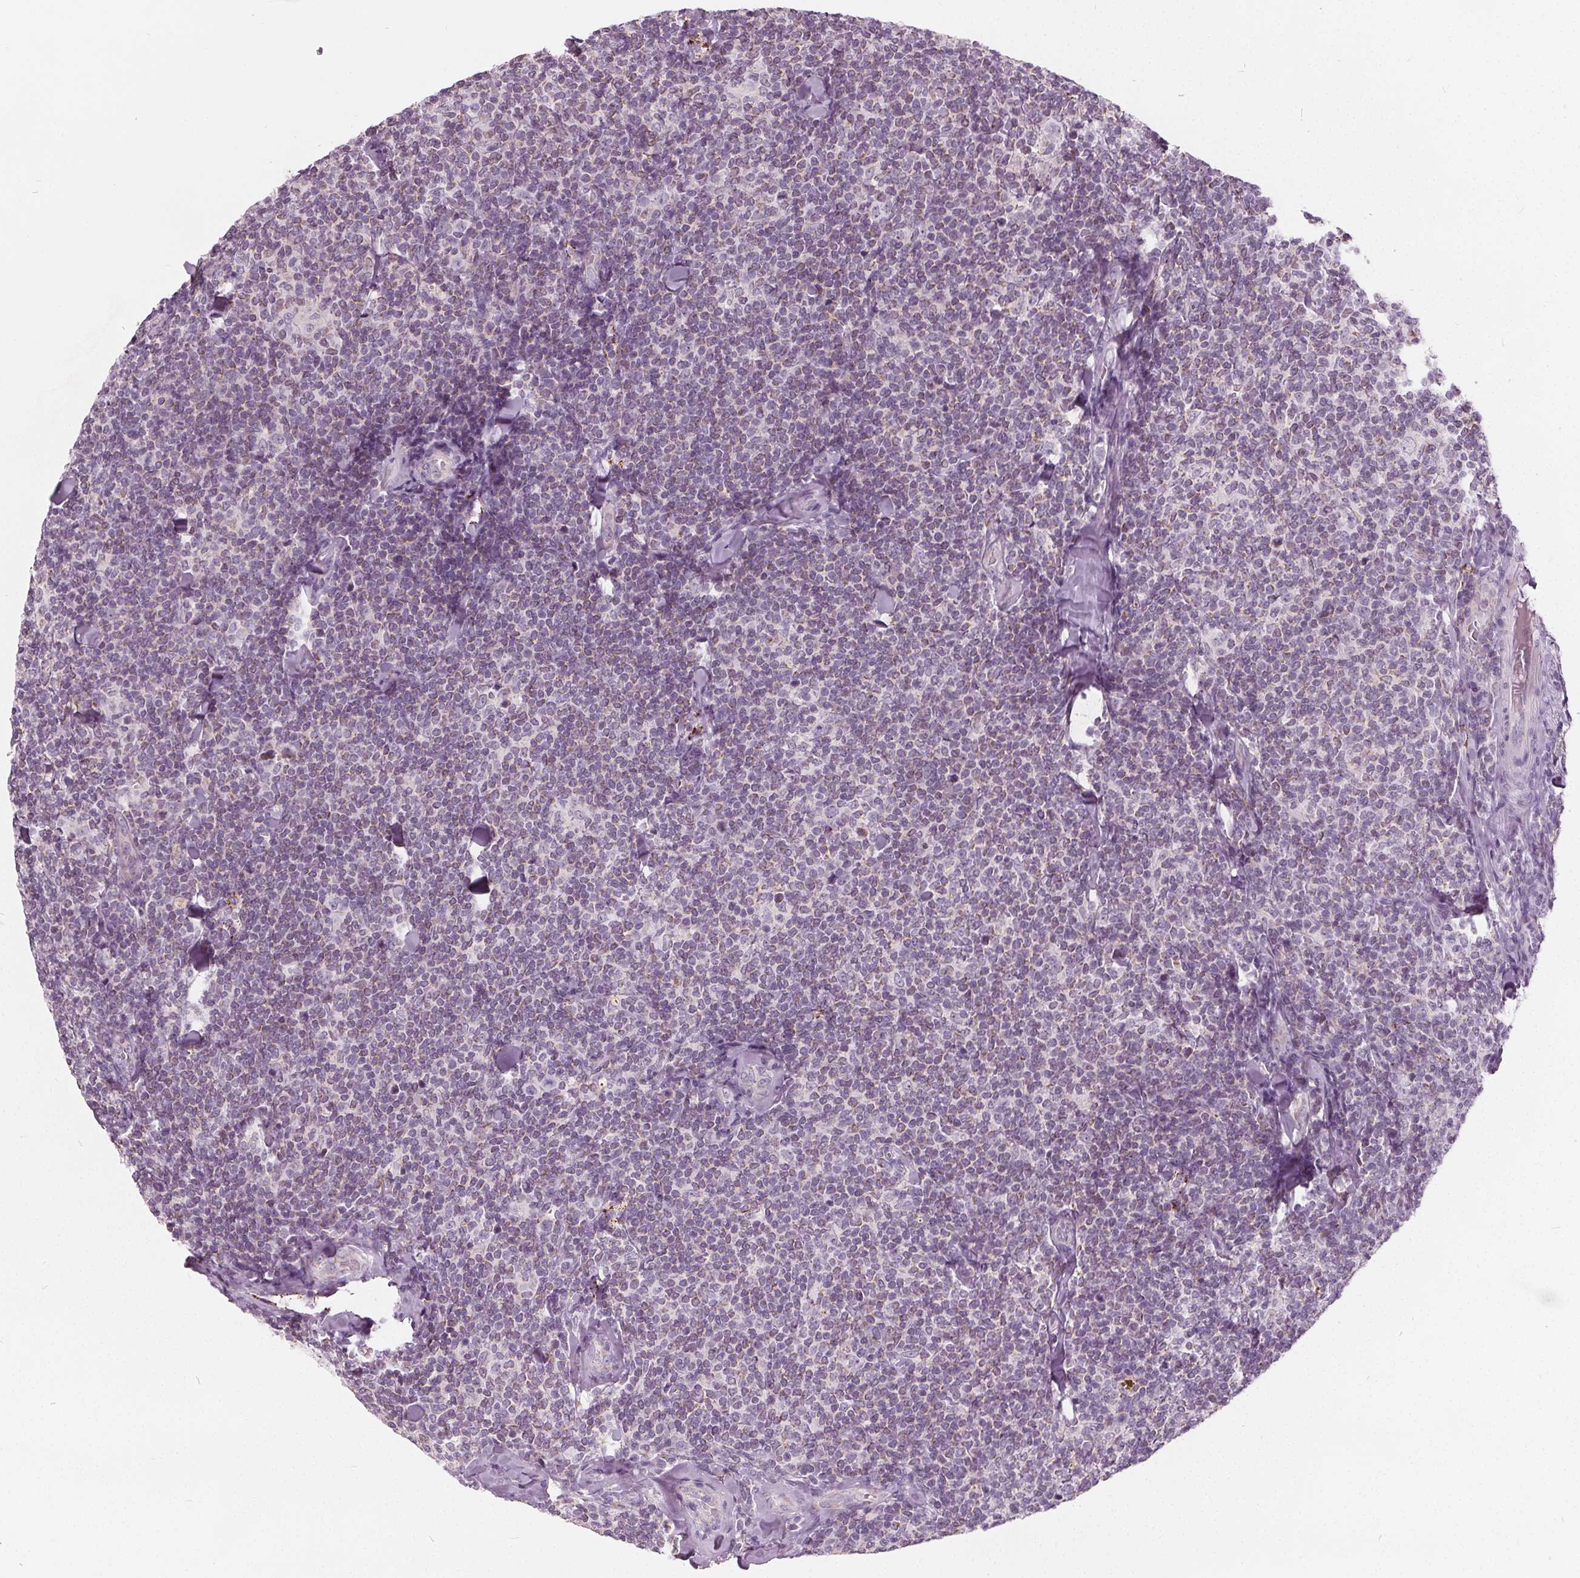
{"staining": {"intensity": "negative", "quantity": "none", "location": "none"}, "tissue": "lymphoma", "cell_type": "Tumor cells", "image_type": "cancer", "snomed": [{"axis": "morphology", "description": "Malignant lymphoma, non-Hodgkin's type, Low grade"}, {"axis": "topography", "description": "Lymph node"}], "caption": "Human malignant lymphoma, non-Hodgkin's type (low-grade) stained for a protein using IHC displays no staining in tumor cells.", "gene": "ECI2", "patient": {"sex": "female", "age": 56}}